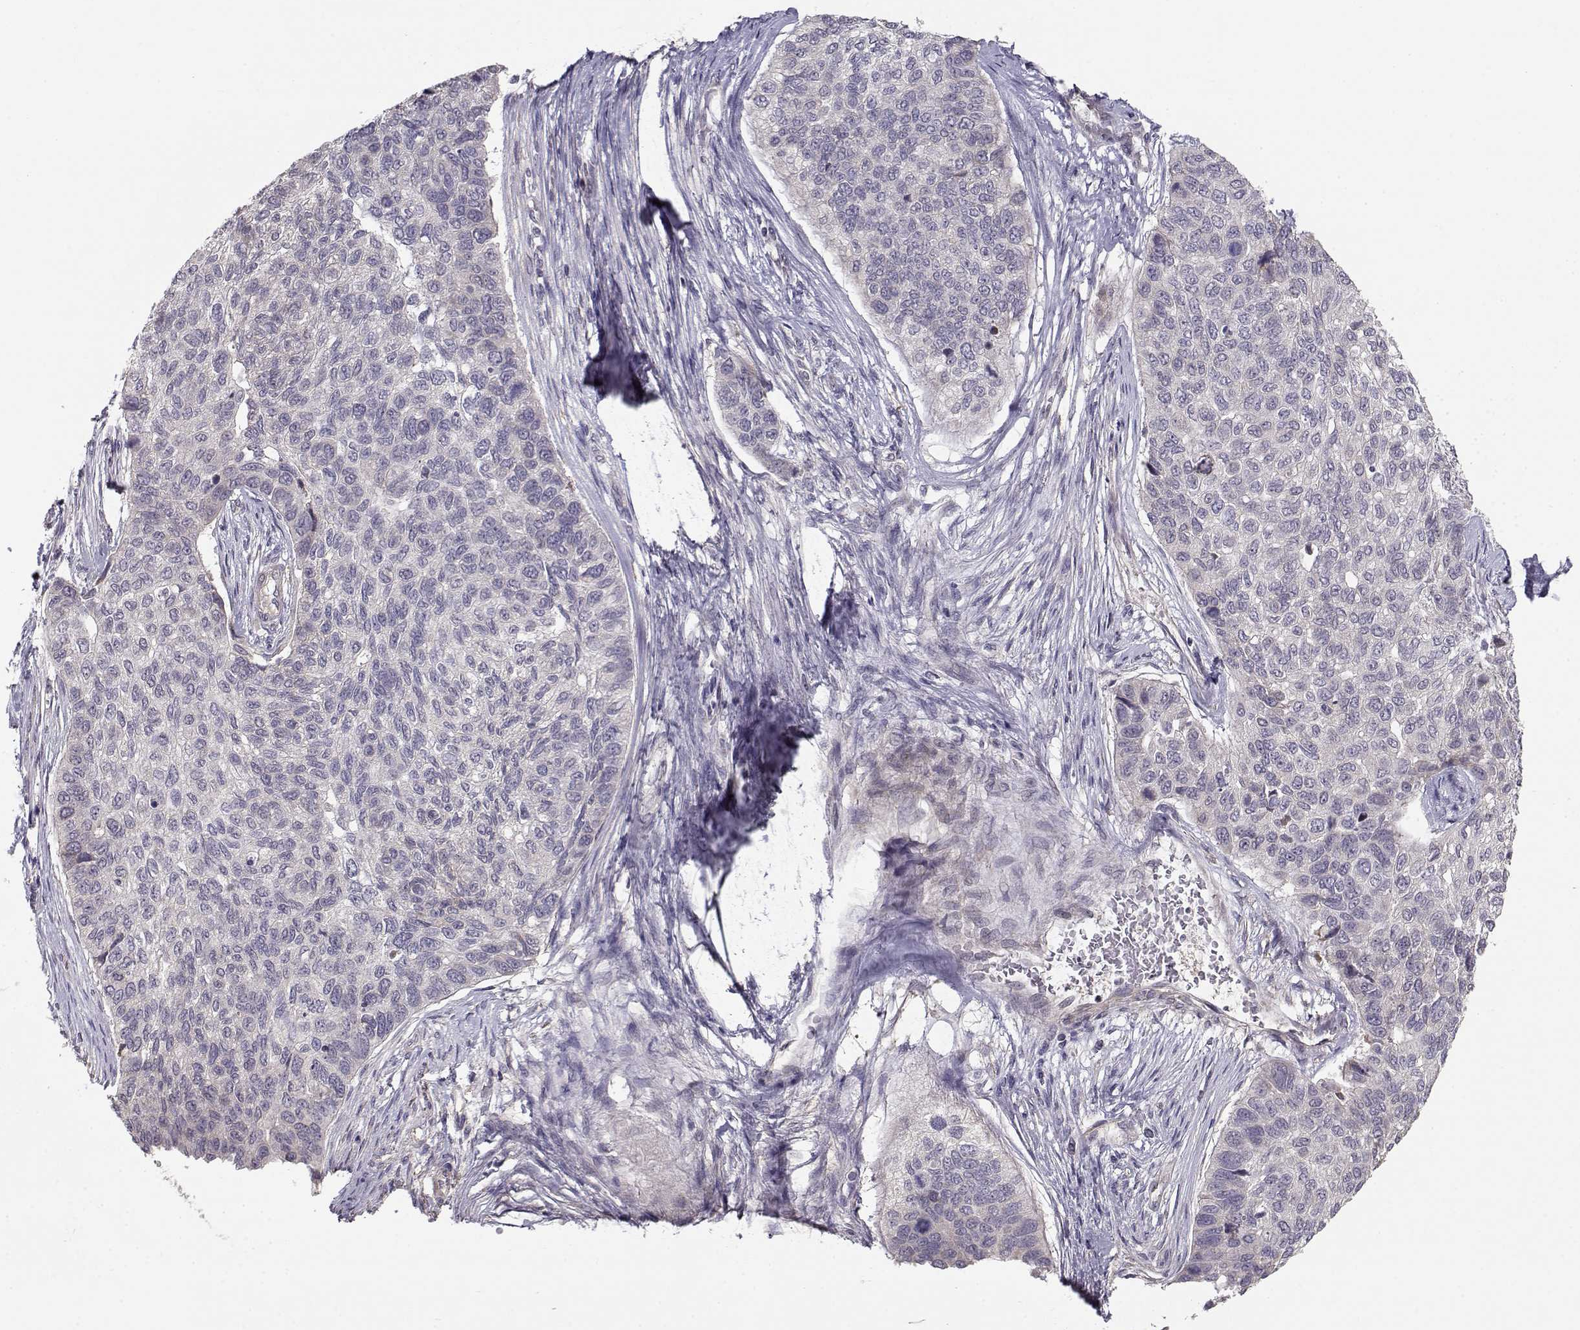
{"staining": {"intensity": "negative", "quantity": "none", "location": "none"}, "tissue": "lung cancer", "cell_type": "Tumor cells", "image_type": "cancer", "snomed": [{"axis": "morphology", "description": "Squamous cell carcinoma, NOS"}, {"axis": "topography", "description": "Lung"}], "caption": "Tumor cells show no significant positivity in lung cancer (squamous cell carcinoma).", "gene": "ENTPD8", "patient": {"sex": "male", "age": 69}}